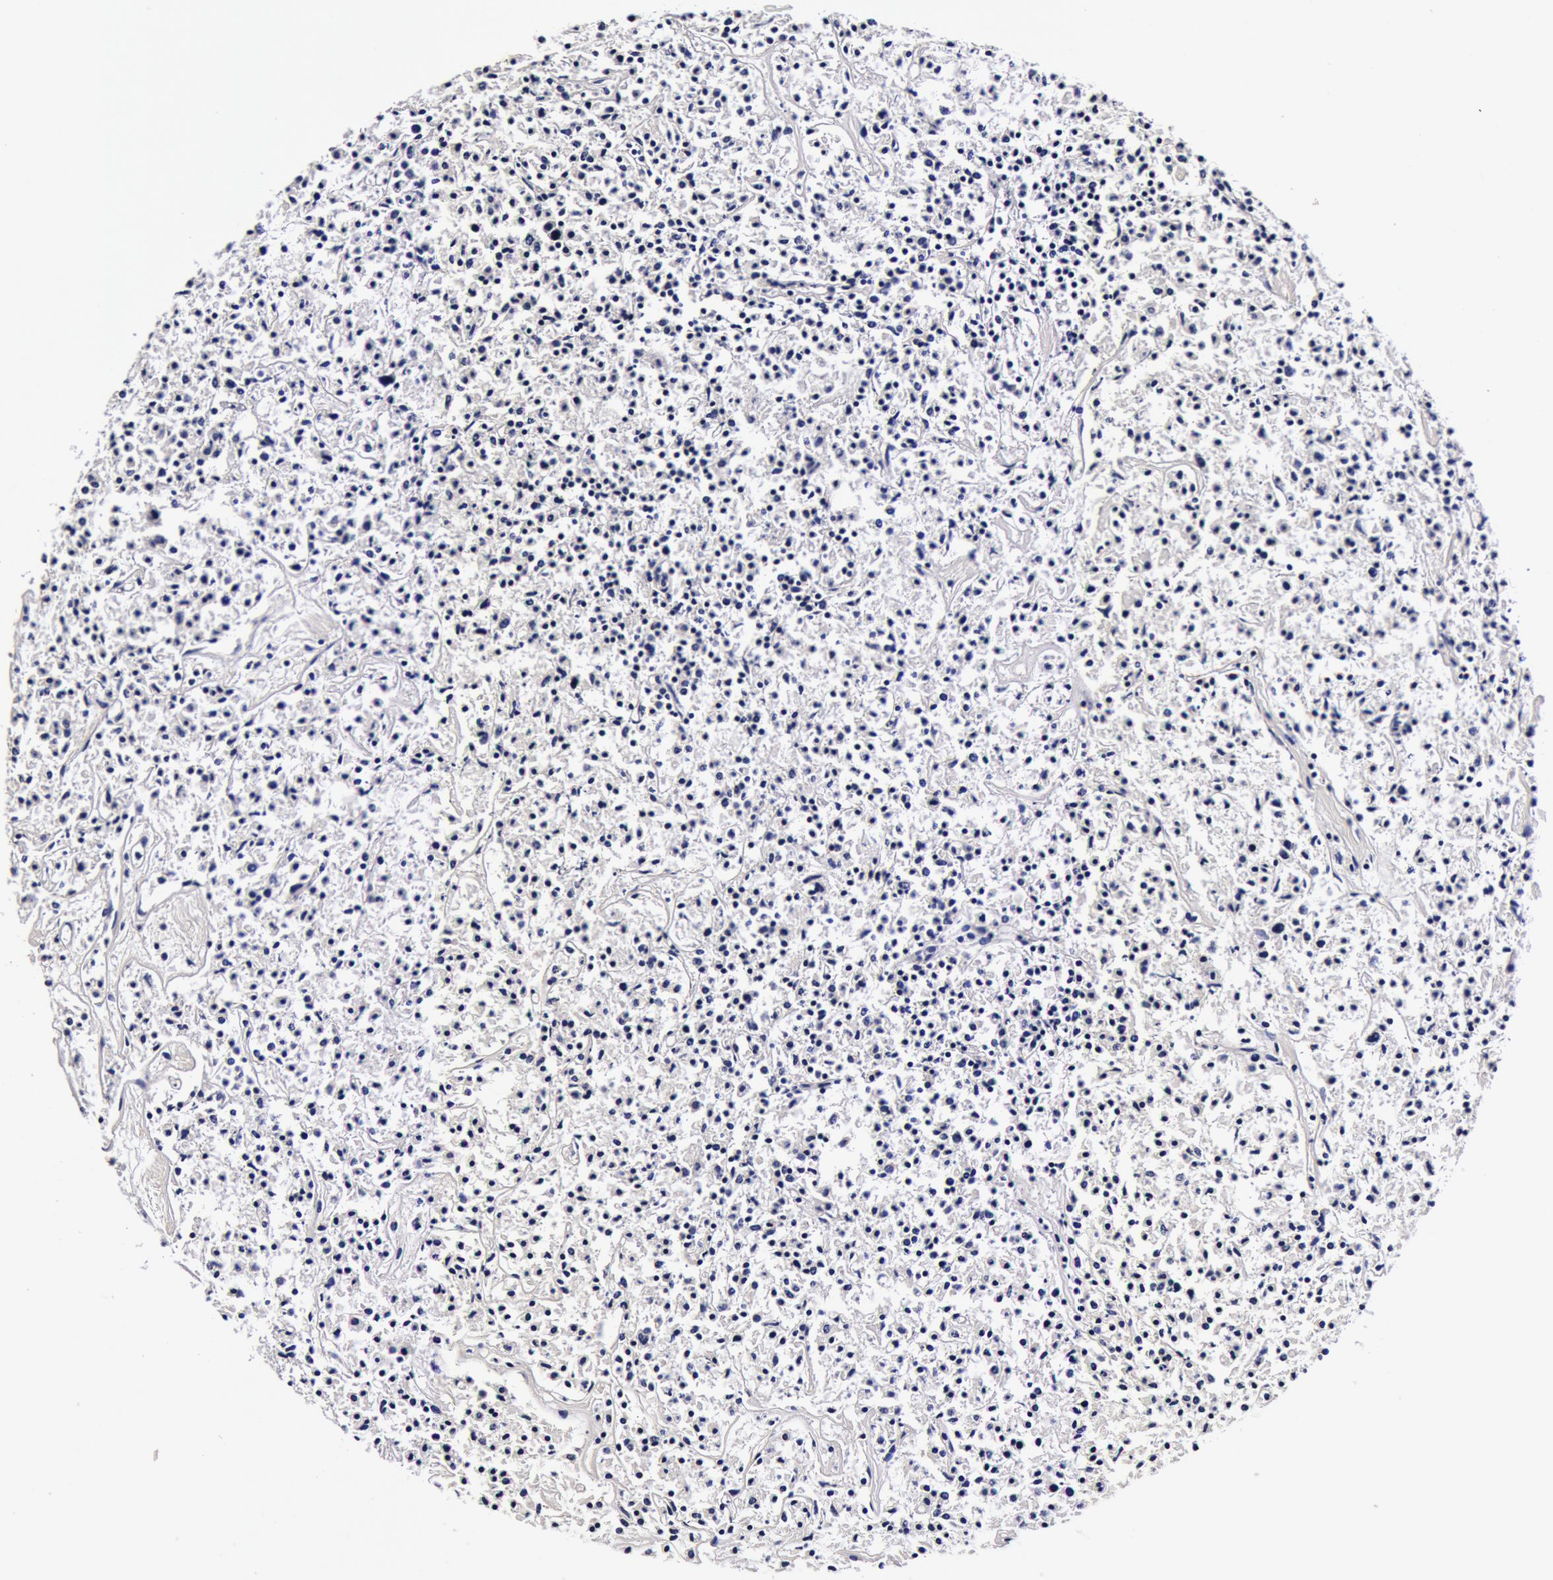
{"staining": {"intensity": "negative", "quantity": "none", "location": "none"}, "tissue": "lymphoma", "cell_type": "Tumor cells", "image_type": "cancer", "snomed": [{"axis": "morphology", "description": "Malignant lymphoma, non-Hodgkin's type, Low grade"}, {"axis": "topography", "description": "Small intestine"}], "caption": "This photomicrograph is of low-grade malignant lymphoma, non-Hodgkin's type stained with immunohistochemistry (IHC) to label a protein in brown with the nuclei are counter-stained blue. There is no positivity in tumor cells. (Stains: DAB (3,3'-diaminobenzidine) immunohistochemistry with hematoxylin counter stain, Microscopy: brightfield microscopy at high magnification).", "gene": "CCDC22", "patient": {"sex": "female", "age": 59}}